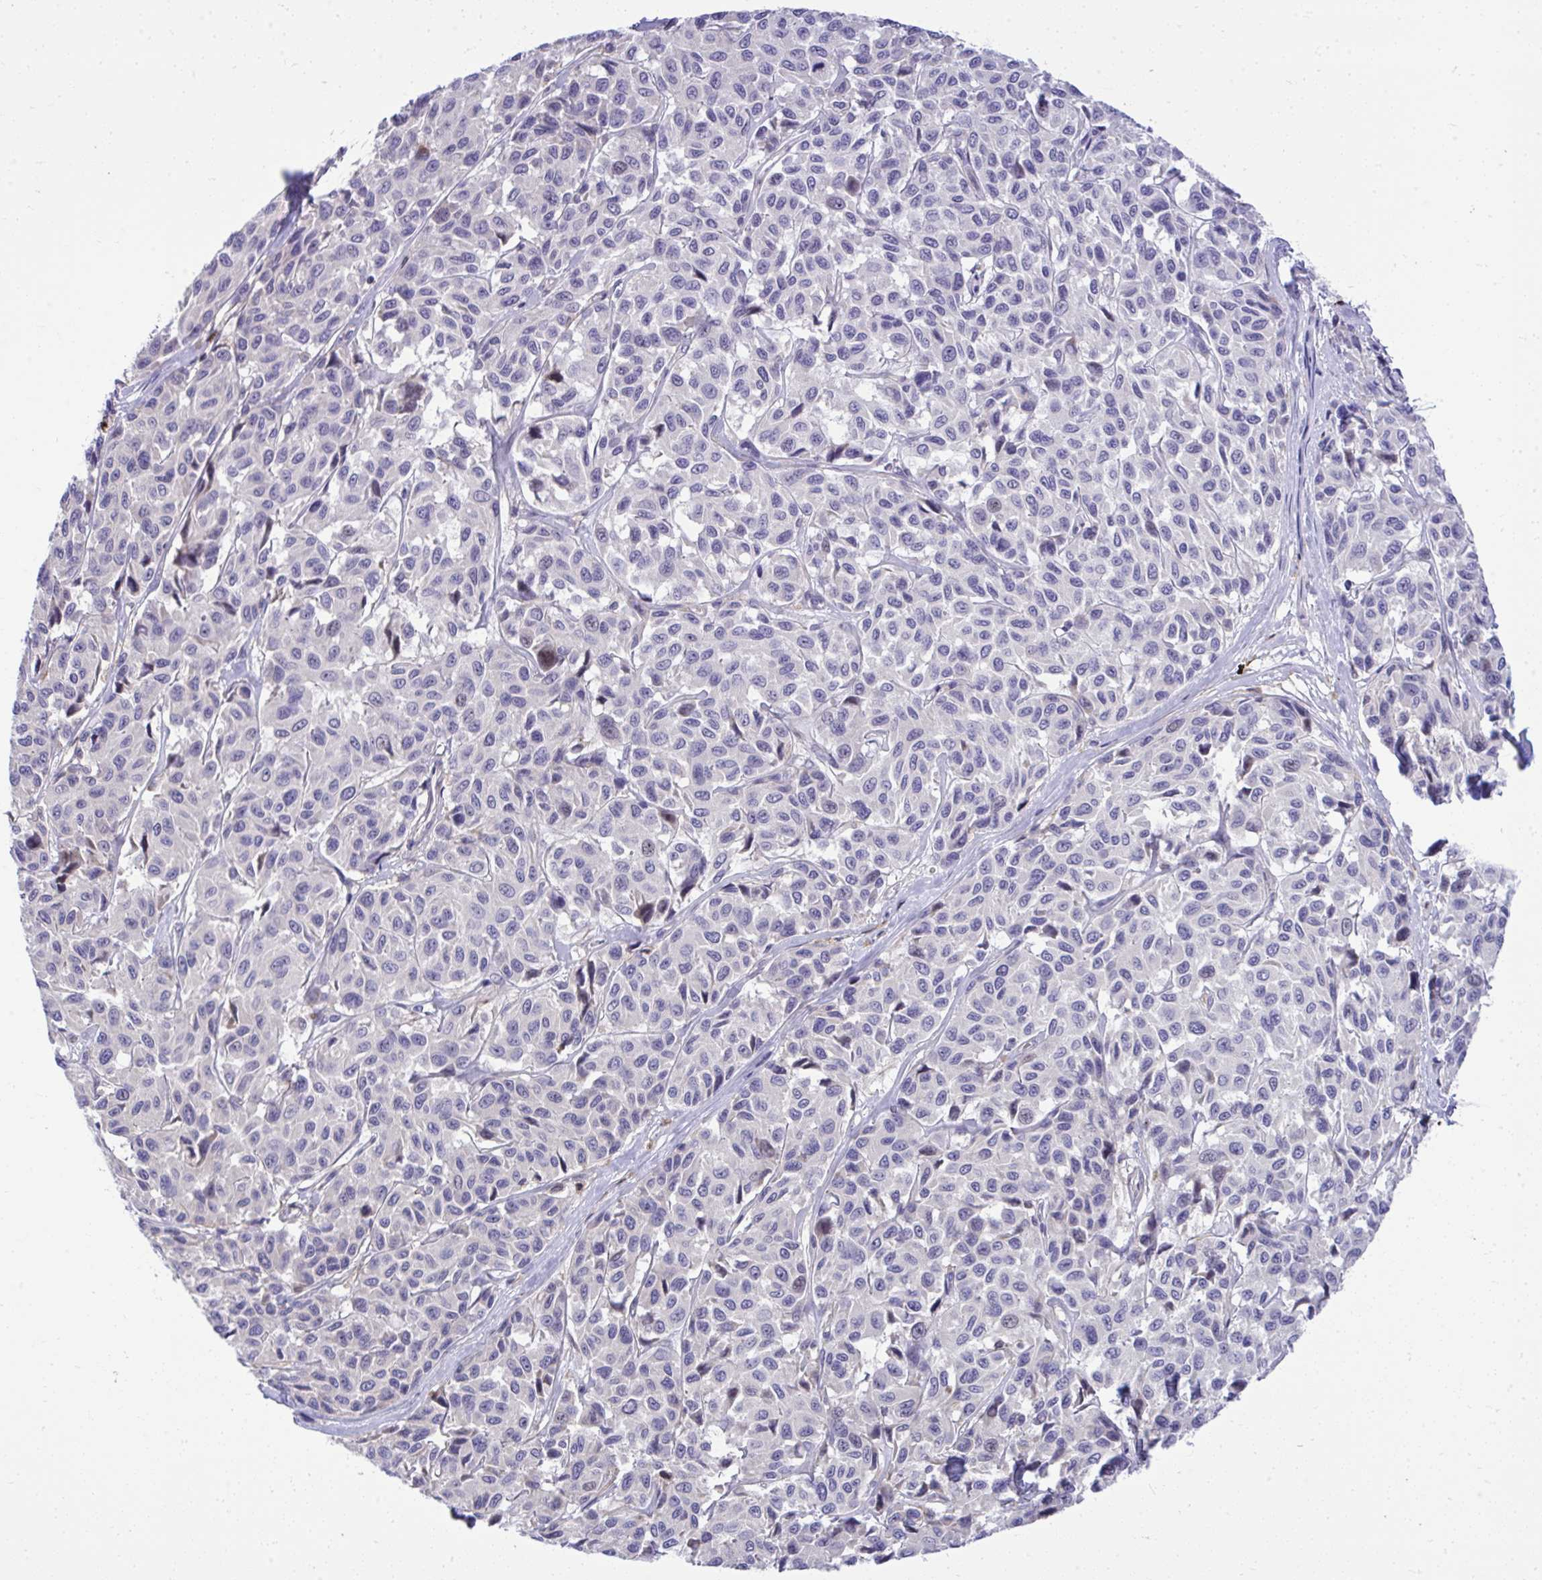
{"staining": {"intensity": "negative", "quantity": "none", "location": "none"}, "tissue": "melanoma", "cell_type": "Tumor cells", "image_type": "cancer", "snomed": [{"axis": "morphology", "description": "Malignant melanoma, NOS"}, {"axis": "topography", "description": "Skin"}], "caption": "Melanoma was stained to show a protein in brown. There is no significant expression in tumor cells. The staining is performed using DAB (3,3'-diaminobenzidine) brown chromogen with nuclei counter-stained in using hematoxylin.", "gene": "GRK4", "patient": {"sex": "female", "age": 66}}